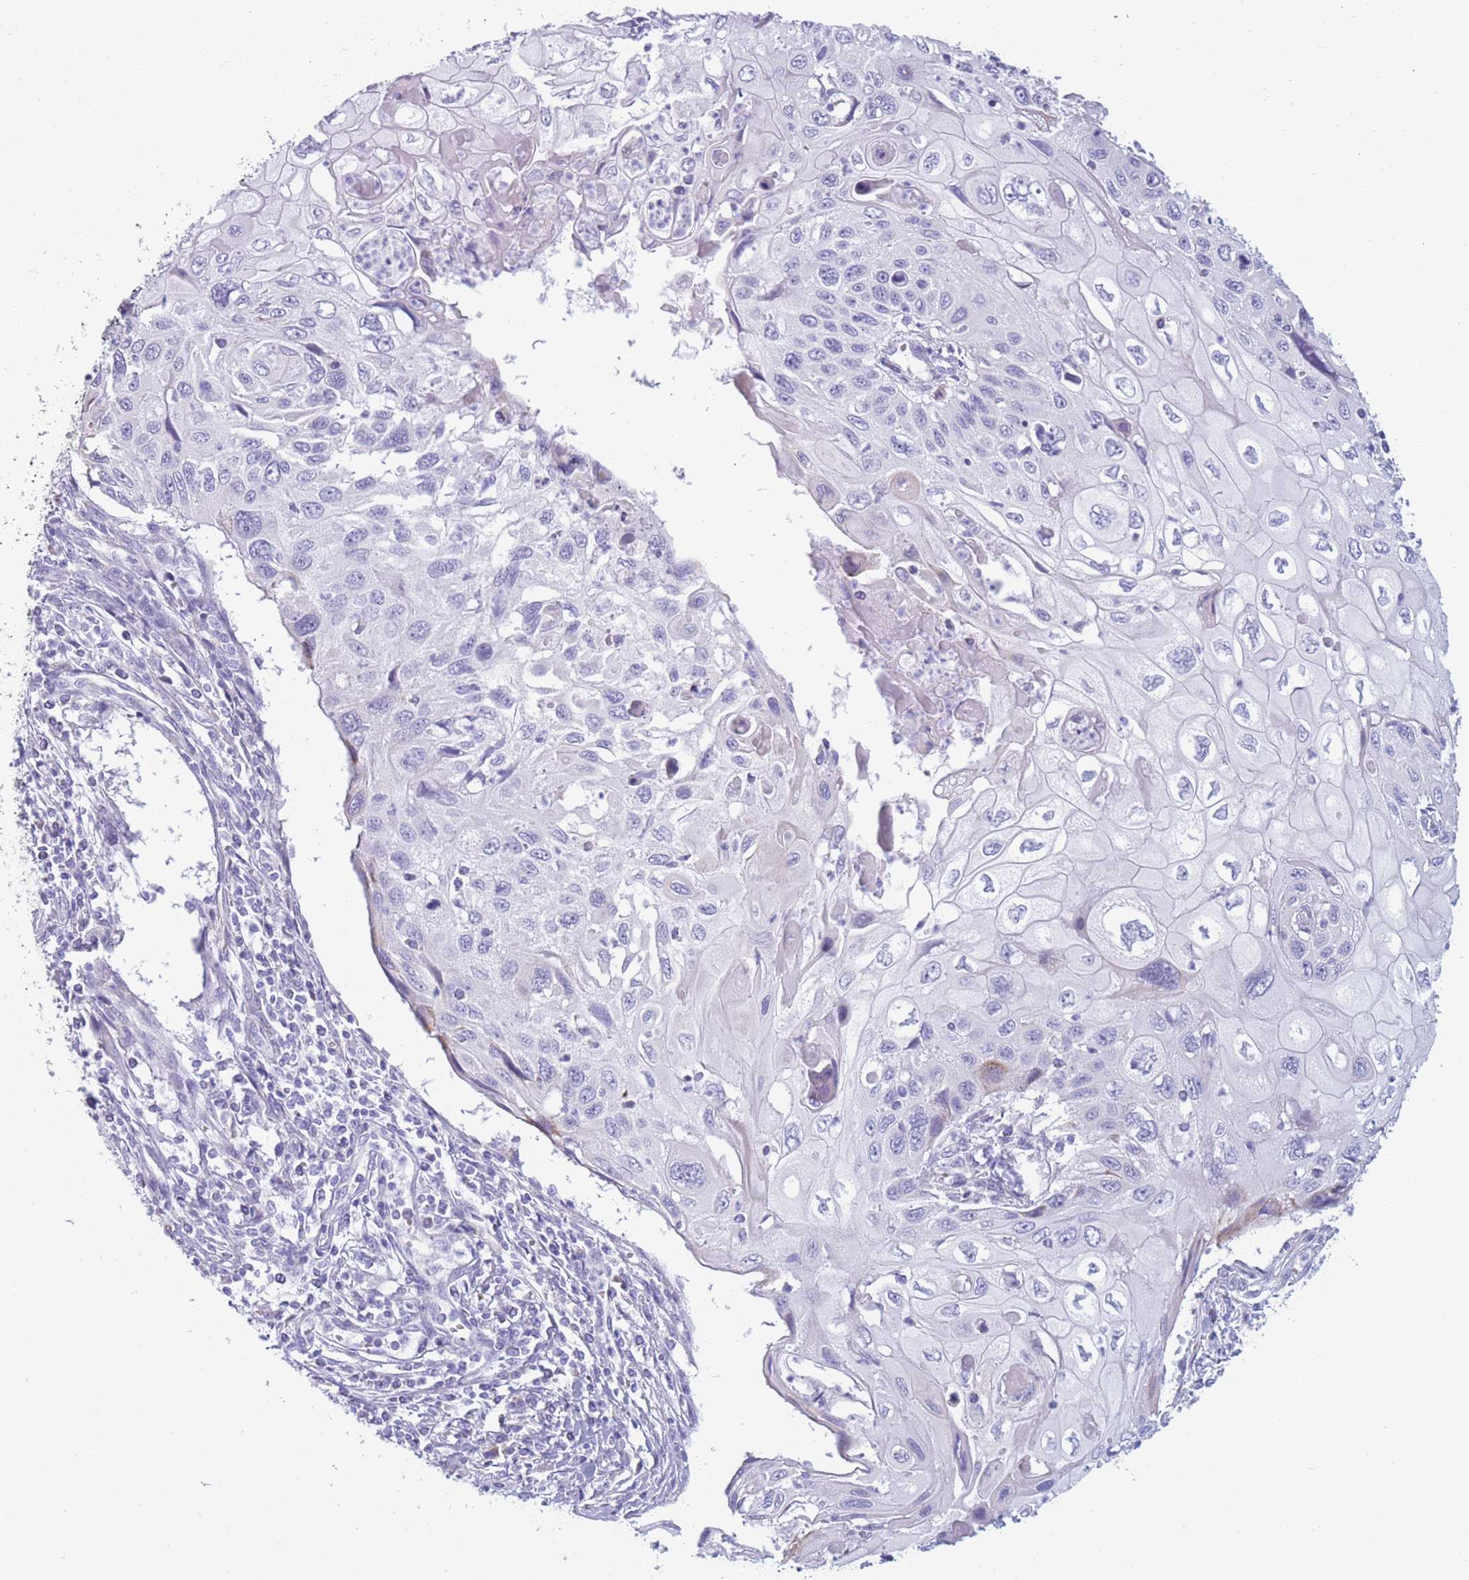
{"staining": {"intensity": "negative", "quantity": "none", "location": "none"}, "tissue": "cervical cancer", "cell_type": "Tumor cells", "image_type": "cancer", "snomed": [{"axis": "morphology", "description": "Squamous cell carcinoma, NOS"}, {"axis": "topography", "description": "Cervix"}], "caption": "Immunohistochemistry (IHC) of cervical cancer (squamous cell carcinoma) demonstrates no positivity in tumor cells. Nuclei are stained in blue.", "gene": "COL27A1", "patient": {"sex": "female", "age": 70}}